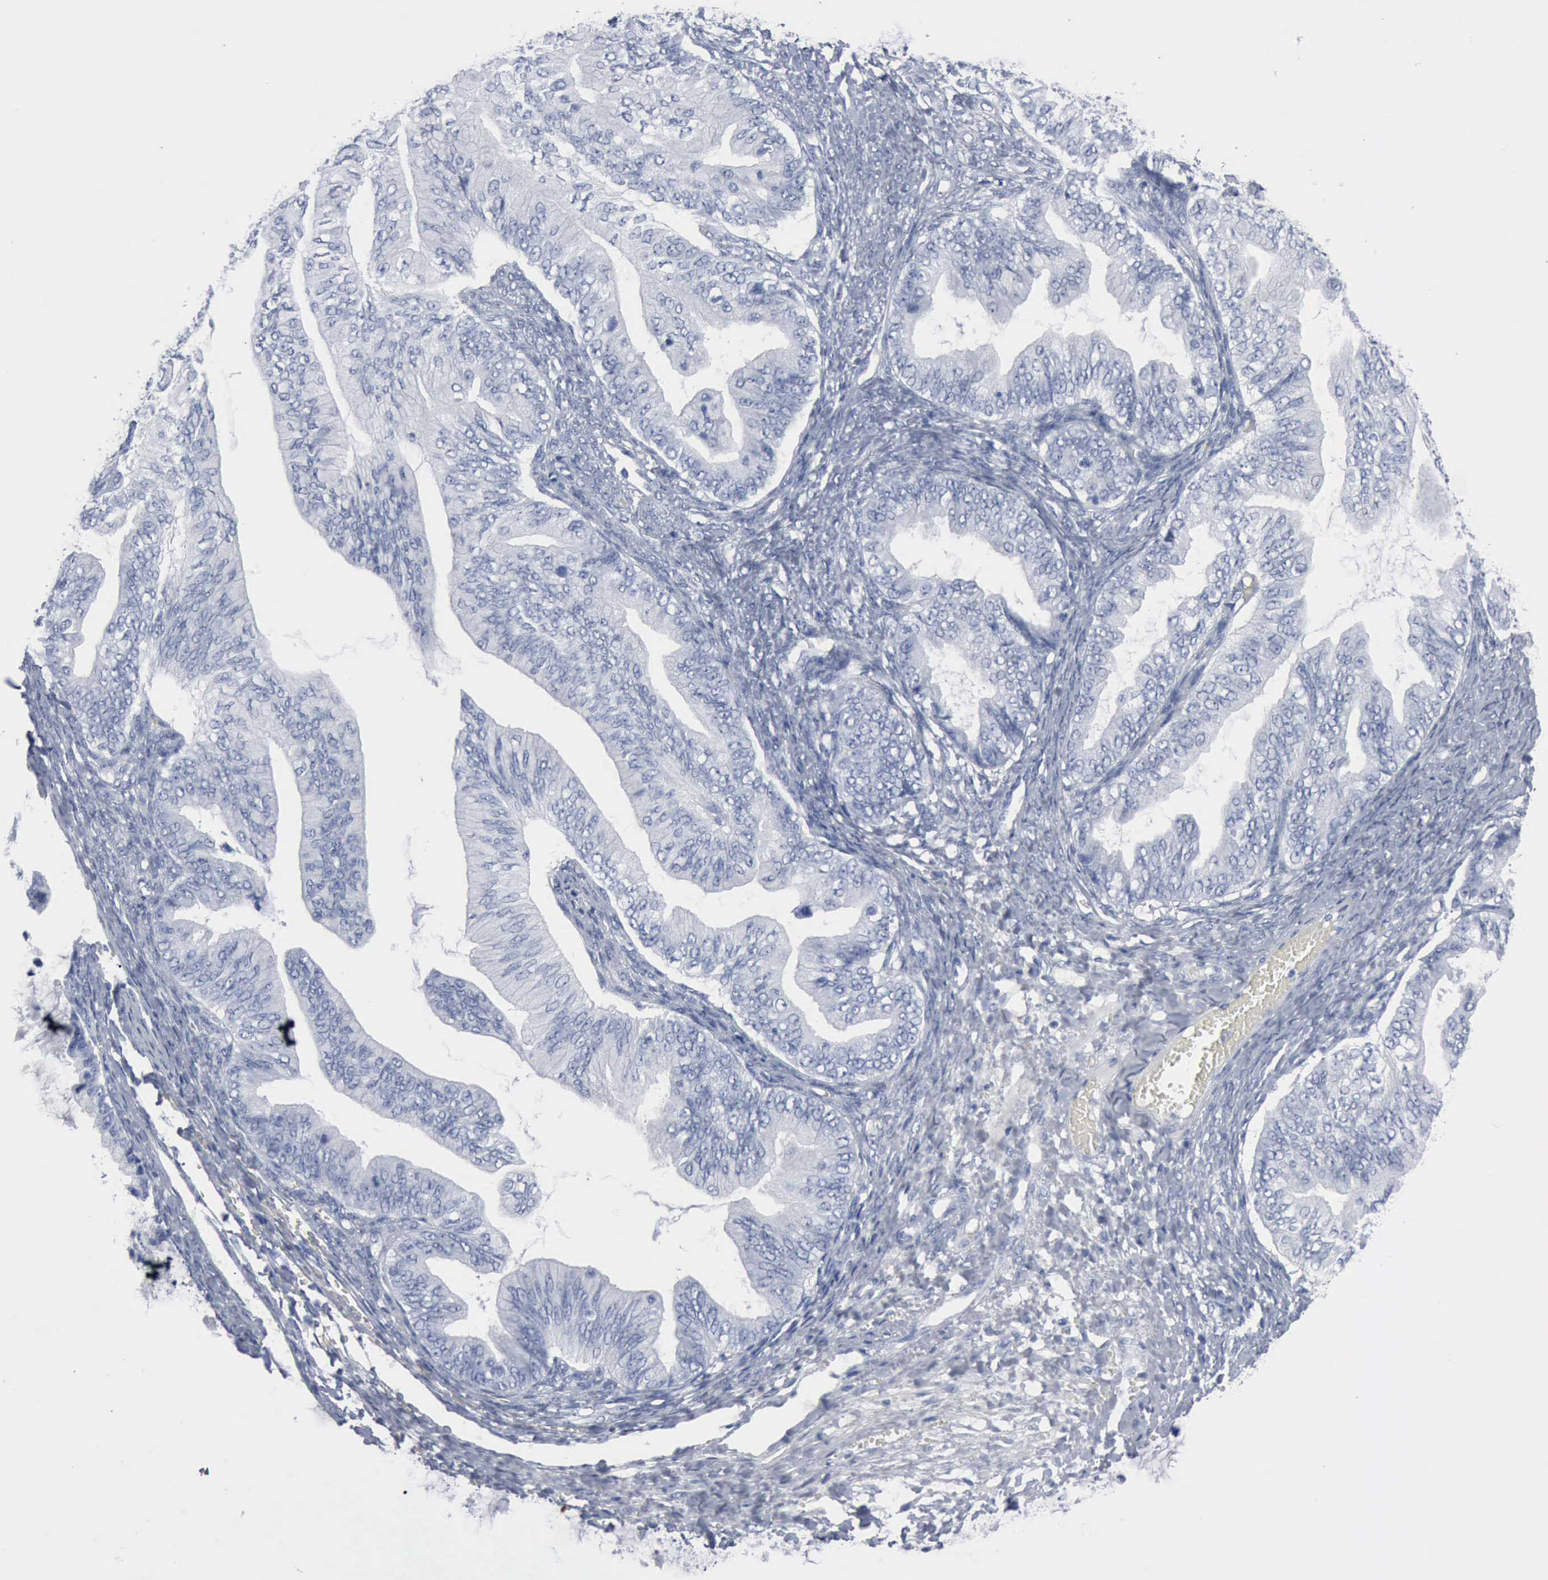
{"staining": {"intensity": "negative", "quantity": "none", "location": "none"}, "tissue": "ovarian cancer", "cell_type": "Tumor cells", "image_type": "cancer", "snomed": [{"axis": "morphology", "description": "Cystadenocarcinoma, mucinous, NOS"}, {"axis": "topography", "description": "Ovary"}], "caption": "The photomicrograph exhibits no staining of tumor cells in ovarian cancer (mucinous cystadenocarcinoma).", "gene": "DMD", "patient": {"sex": "female", "age": 36}}